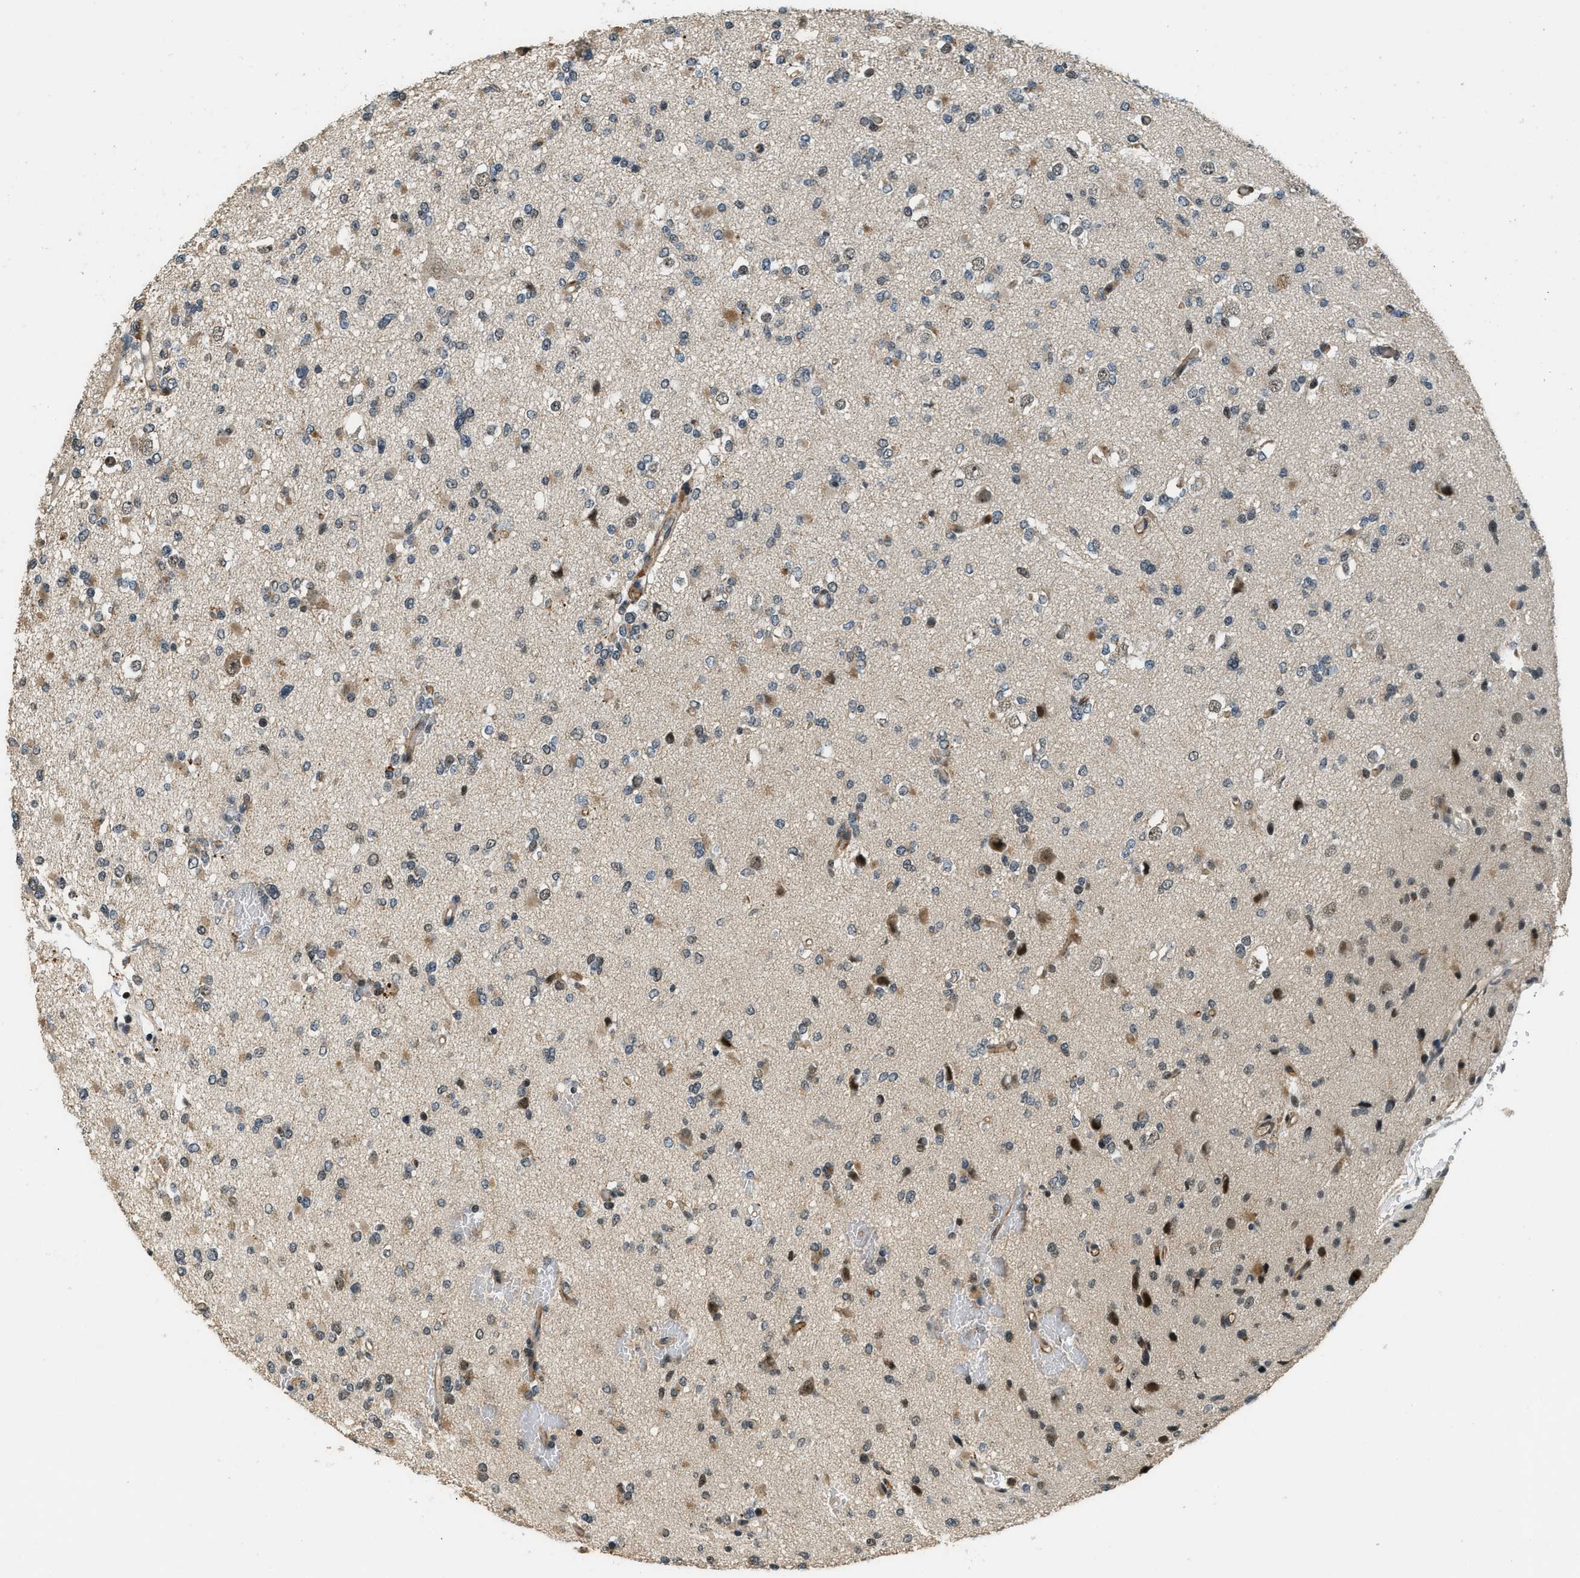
{"staining": {"intensity": "moderate", "quantity": "25%-75%", "location": "cytoplasmic/membranous"}, "tissue": "glioma", "cell_type": "Tumor cells", "image_type": "cancer", "snomed": [{"axis": "morphology", "description": "Glioma, malignant, Low grade"}, {"axis": "topography", "description": "Brain"}], "caption": "Immunohistochemistry (IHC) of human low-grade glioma (malignant) shows medium levels of moderate cytoplasmic/membranous staining in about 25%-75% of tumor cells.", "gene": "MED21", "patient": {"sex": "female", "age": 22}}